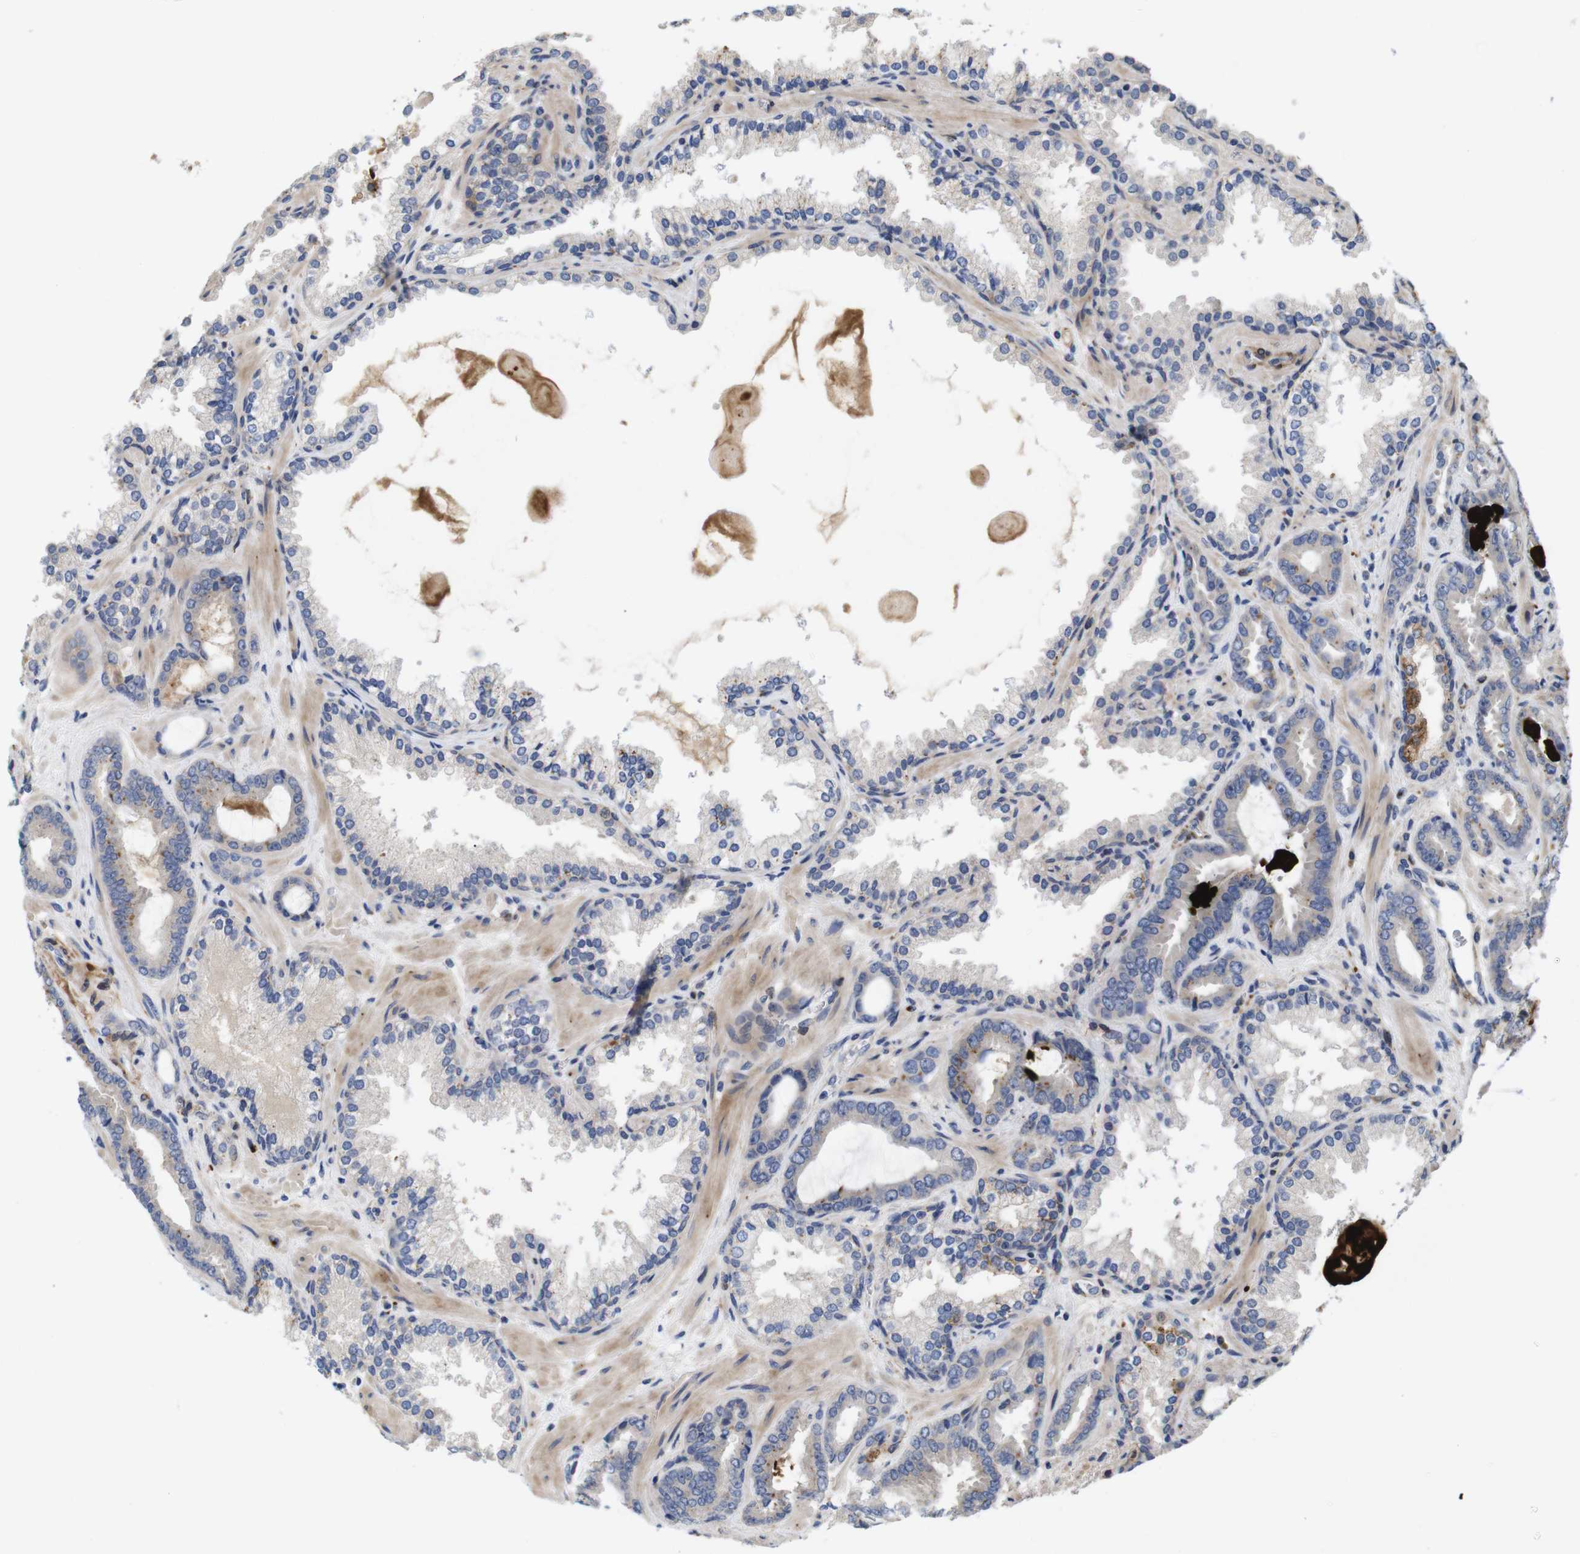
{"staining": {"intensity": "moderate", "quantity": "<25%", "location": "cytoplasmic/membranous"}, "tissue": "prostate cancer", "cell_type": "Tumor cells", "image_type": "cancer", "snomed": [{"axis": "morphology", "description": "Adenocarcinoma, Low grade"}, {"axis": "topography", "description": "Prostate"}], "caption": "Brown immunohistochemical staining in prostate cancer shows moderate cytoplasmic/membranous positivity in about <25% of tumor cells.", "gene": "SPRY3", "patient": {"sex": "male", "age": 60}}